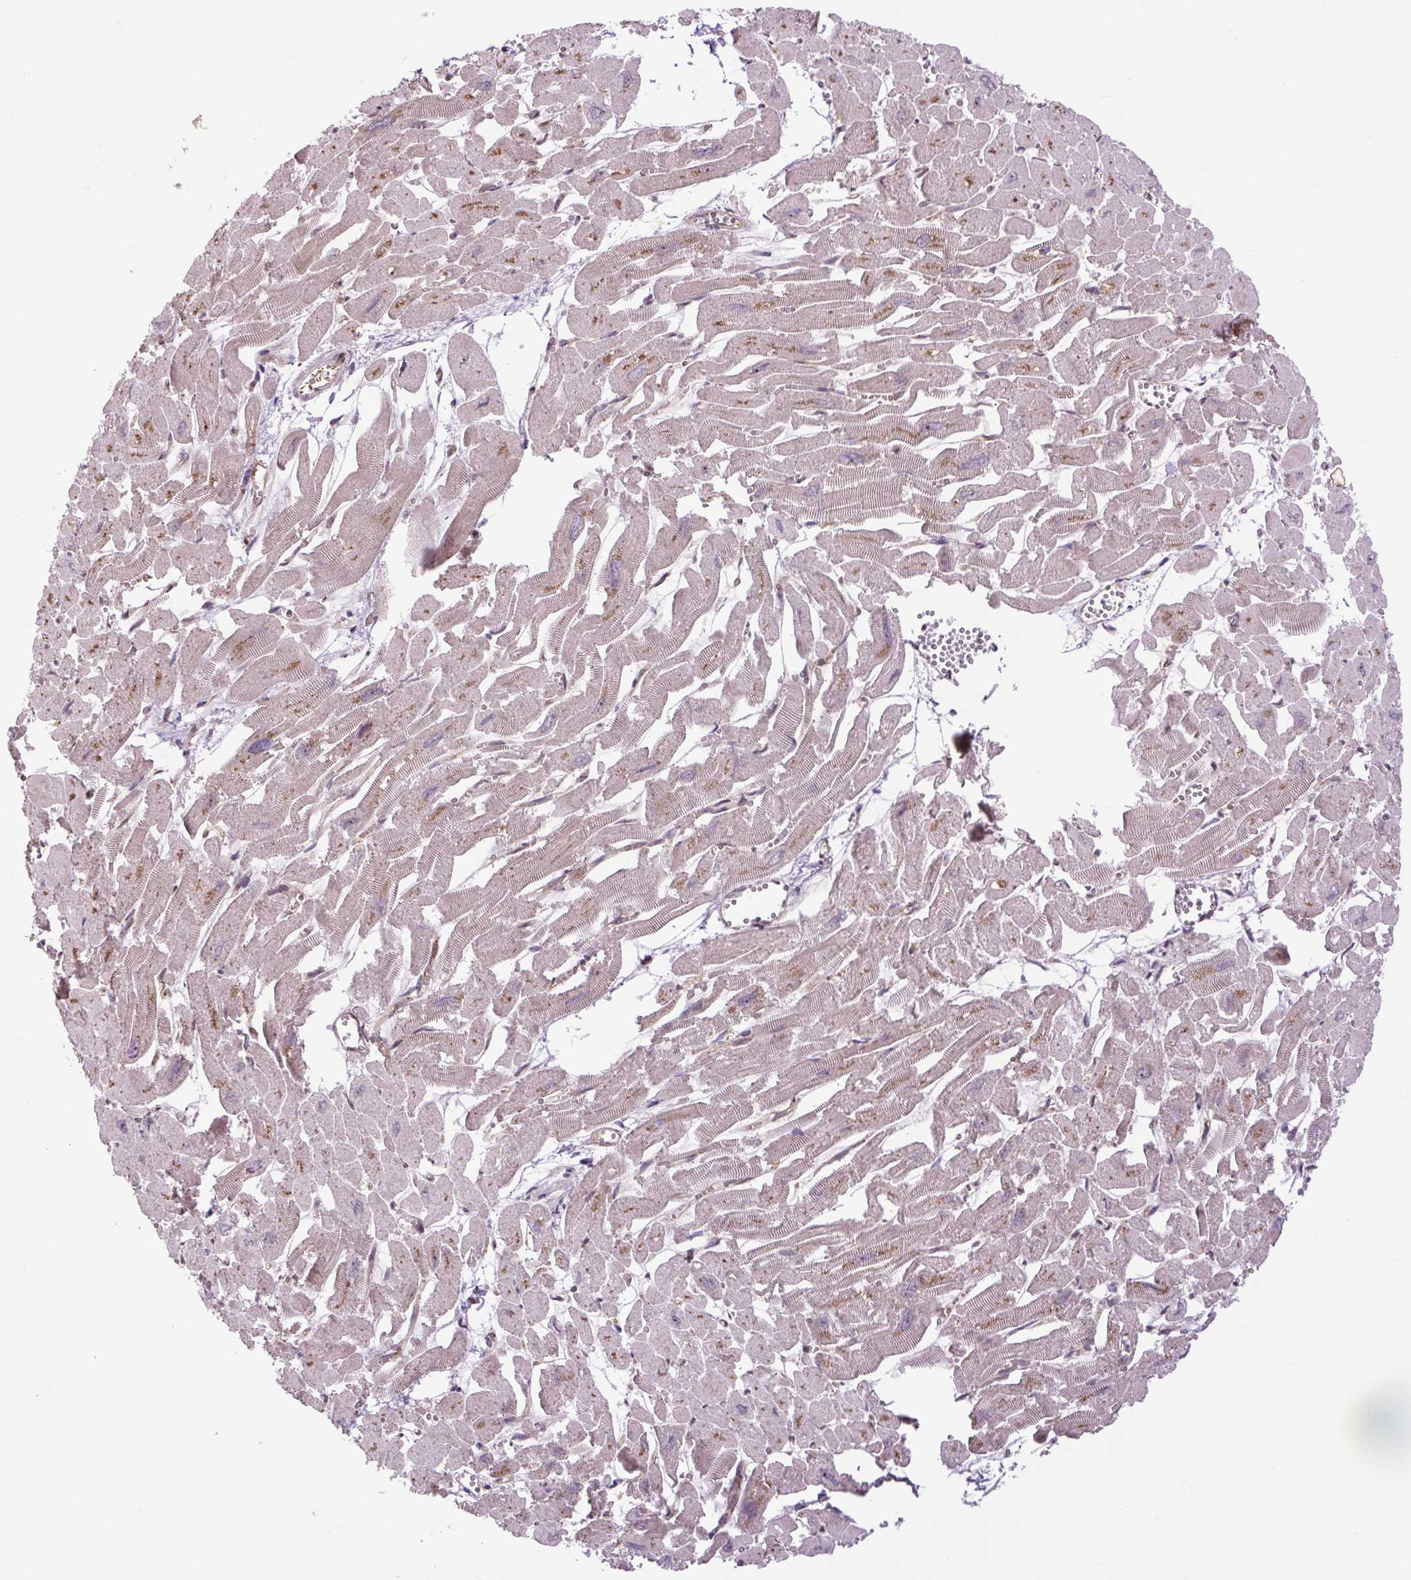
{"staining": {"intensity": "moderate", "quantity": "25%-75%", "location": "cytoplasmic/membranous"}, "tissue": "heart muscle", "cell_type": "Cardiomyocytes", "image_type": "normal", "snomed": [{"axis": "morphology", "description": "Normal tissue, NOS"}, {"axis": "topography", "description": "Heart"}], "caption": "IHC photomicrograph of benign human heart muscle stained for a protein (brown), which reveals medium levels of moderate cytoplasmic/membranous positivity in about 25%-75% of cardiomyocytes.", "gene": "PLCG1", "patient": {"sex": "male", "age": 54}}